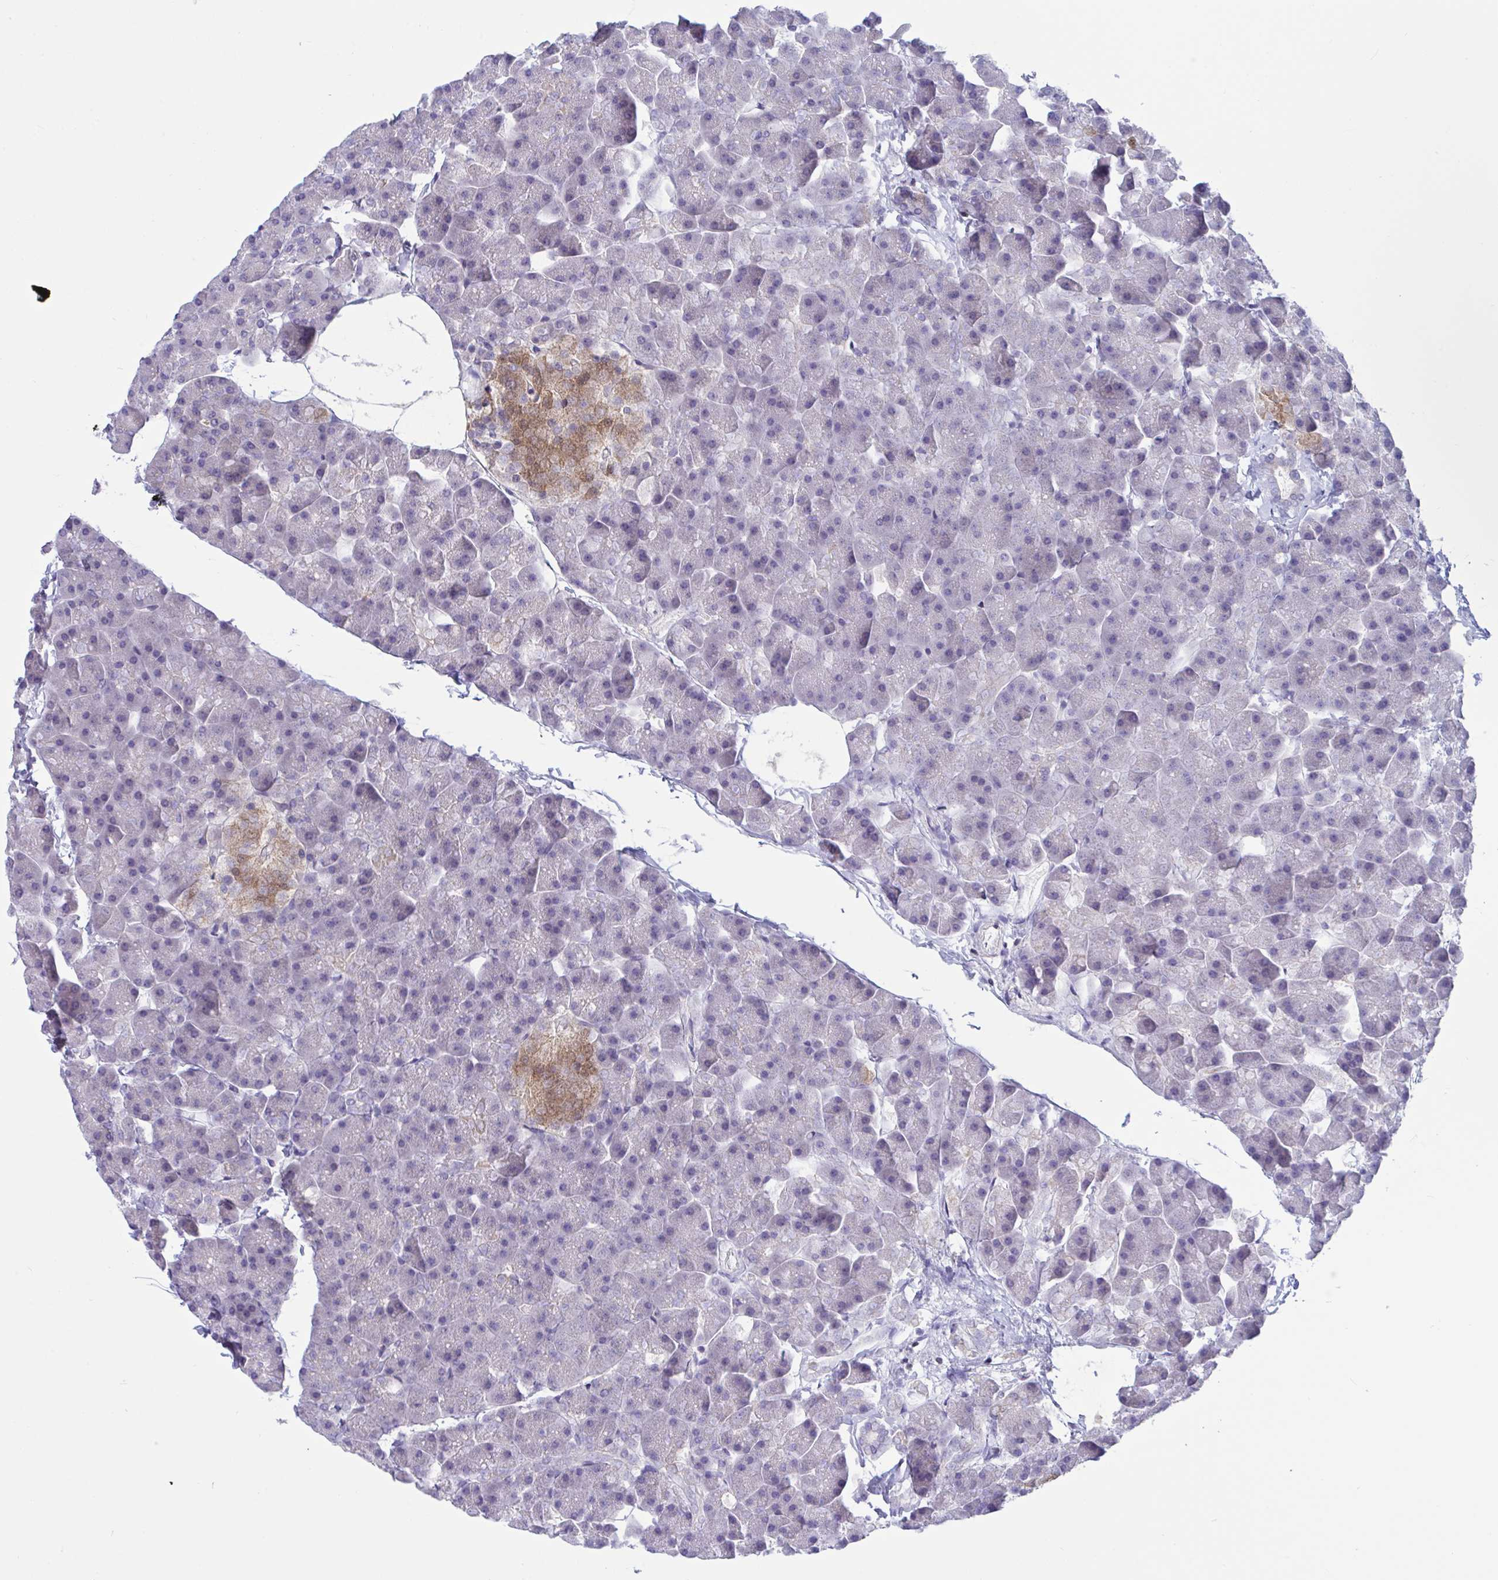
{"staining": {"intensity": "negative", "quantity": "none", "location": "none"}, "tissue": "pancreas", "cell_type": "Exocrine glandular cells", "image_type": "normal", "snomed": [{"axis": "morphology", "description": "Normal tissue, NOS"}, {"axis": "topography", "description": "Pancreas"}], "caption": "Protein analysis of unremarkable pancreas shows no significant positivity in exocrine glandular cells. Brightfield microscopy of immunohistochemistry stained with DAB (brown) and hematoxylin (blue), captured at high magnification.", "gene": "SNX11", "patient": {"sex": "male", "age": 35}}